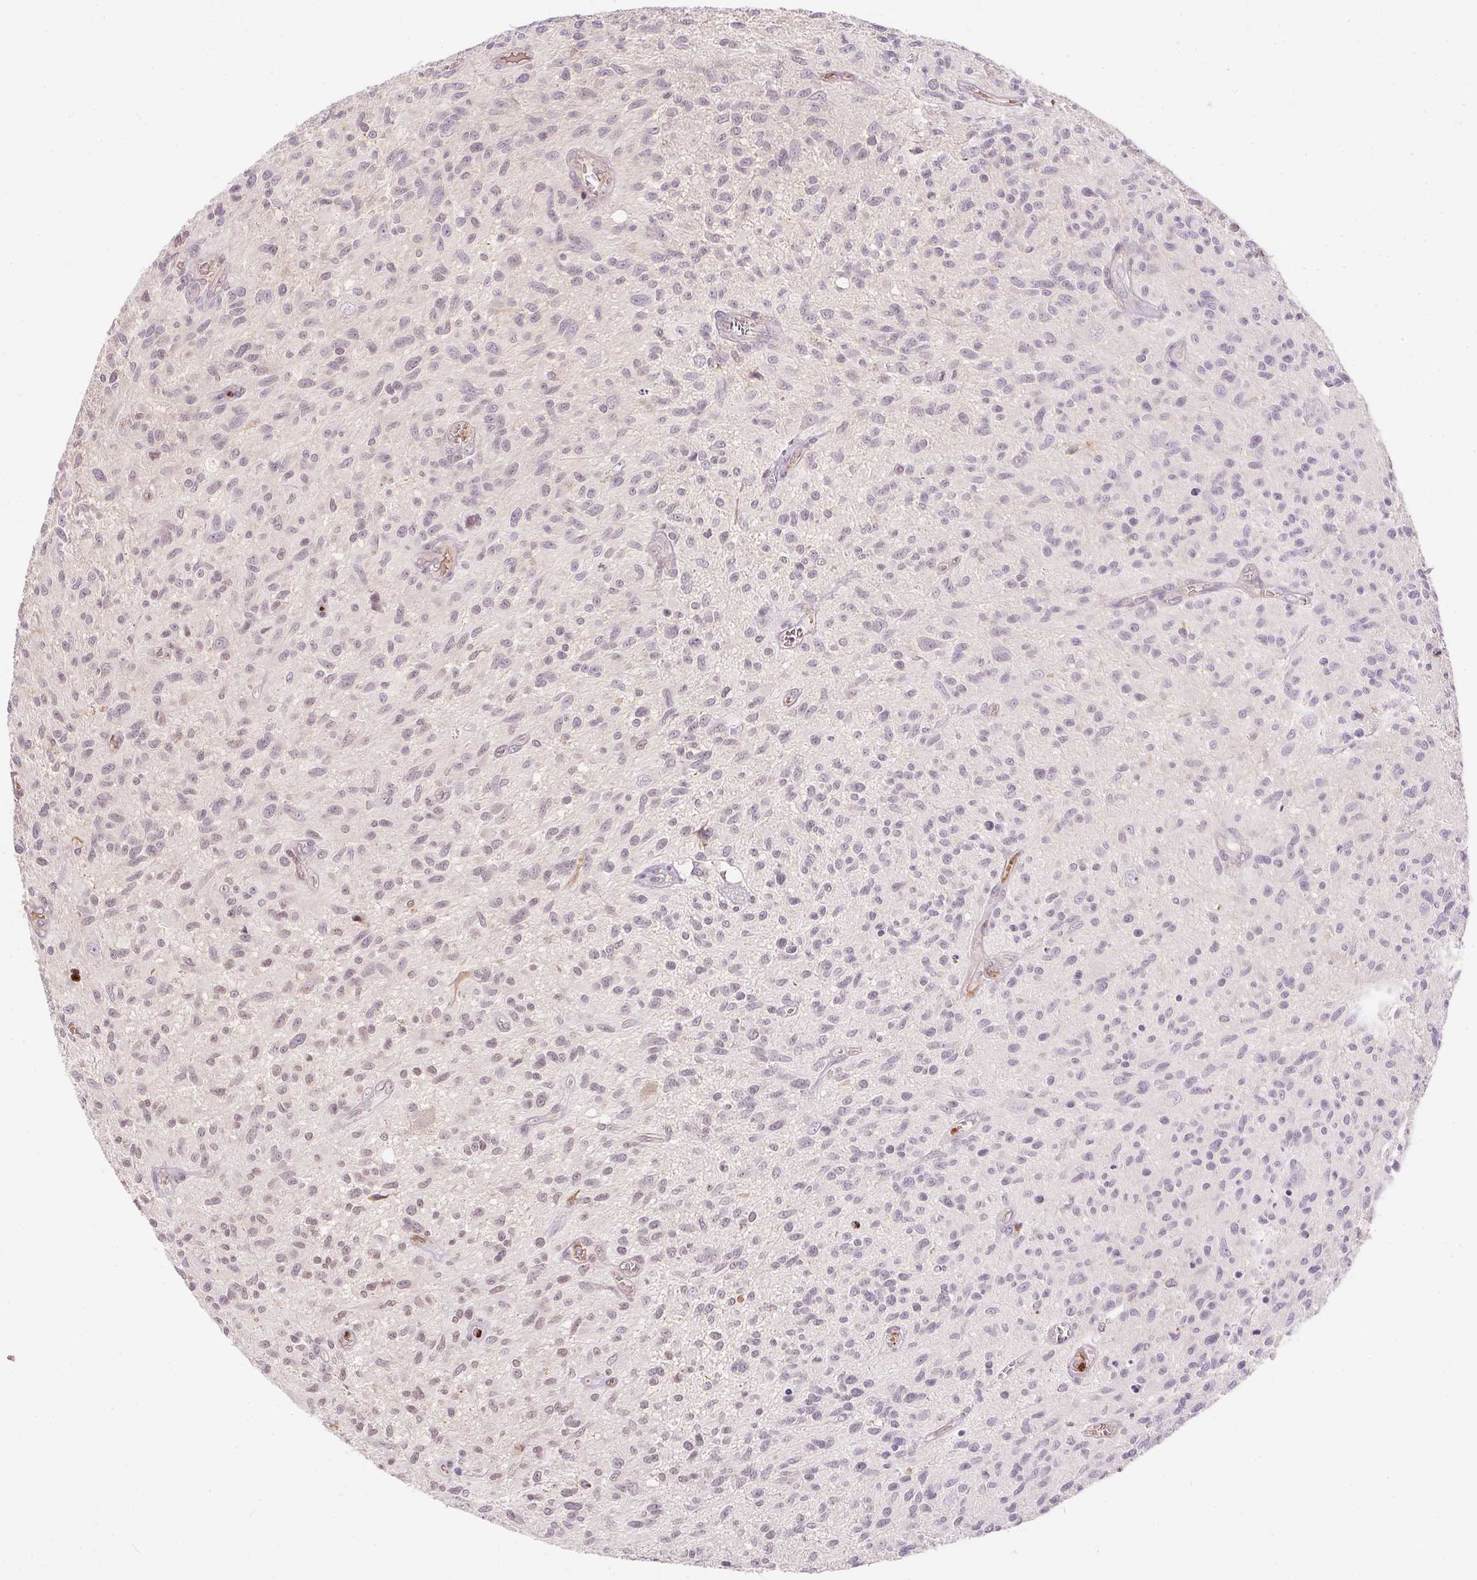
{"staining": {"intensity": "negative", "quantity": "none", "location": "none"}, "tissue": "glioma", "cell_type": "Tumor cells", "image_type": "cancer", "snomed": [{"axis": "morphology", "description": "Glioma, malignant, High grade"}, {"axis": "topography", "description": "Brain"}], "caption": "IHC micrograph of malignant high-grade glioma stained for a protein (brown), which shows no staining in tumor cells.", "gene": "ORM1", "patient": {"sex": "male", "age": 75}}